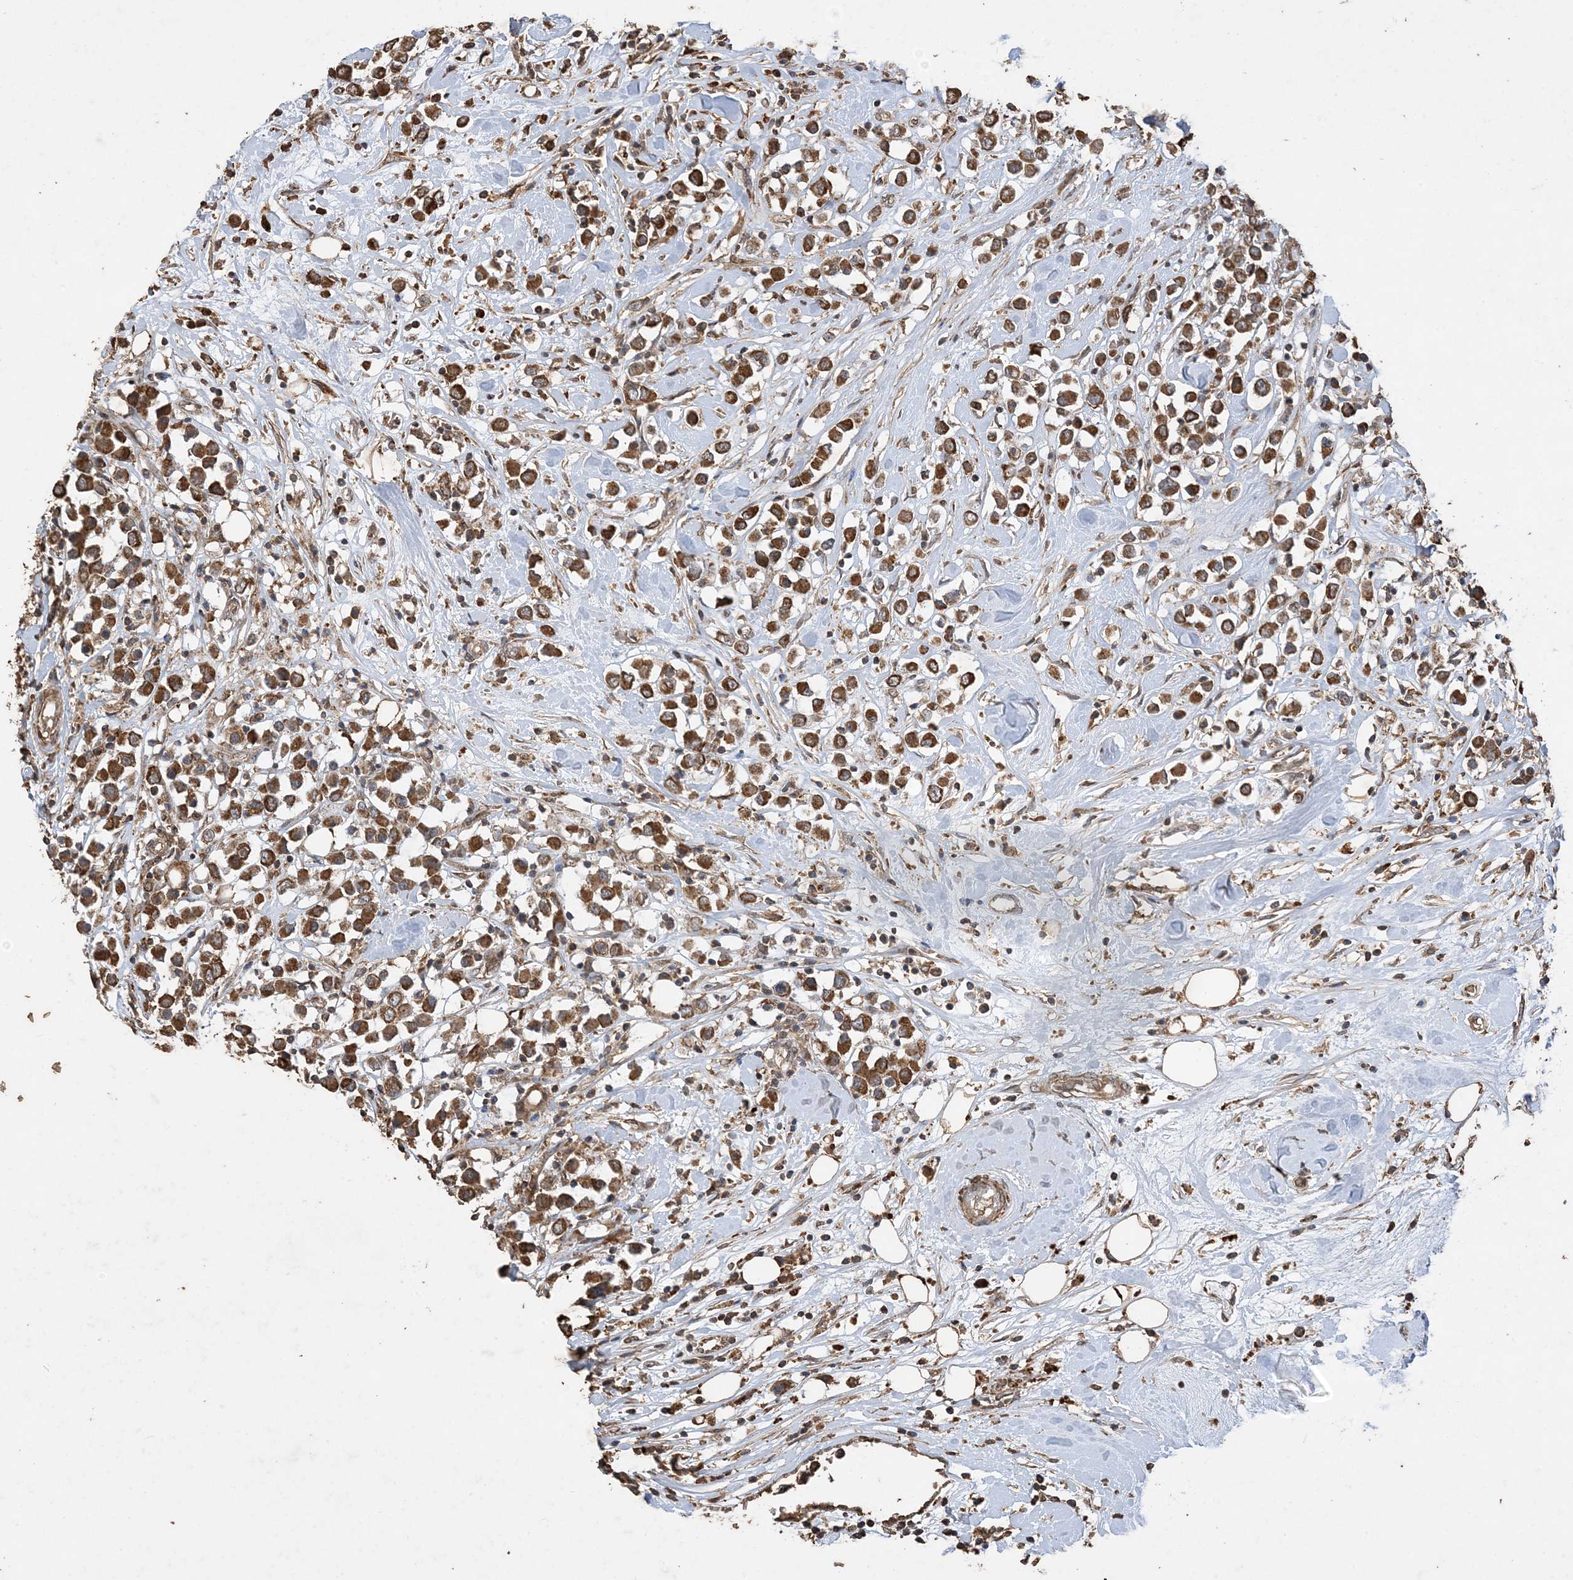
{"staining": {"intensity": "moderate", "quantity": ">75%", "location": "cytoplasmic/membranous"}, "tissue": "breast cancer", "cell_type": "Tumor cells", "image_type": "cancer", "snomed": [{"axis": "morphology", "description": "Duct carcinoma"}, {"axis": "topography", "description": "Breast"}], "caption": "High-power microscopy captured an IHC image of intraductal carcinoma (breast), revealing moderate cytoplasmic/membranous expression in approximately >75% of tumor cells.", "gene": "HPS4", "patient": {"sex": "female", "age": 61}}